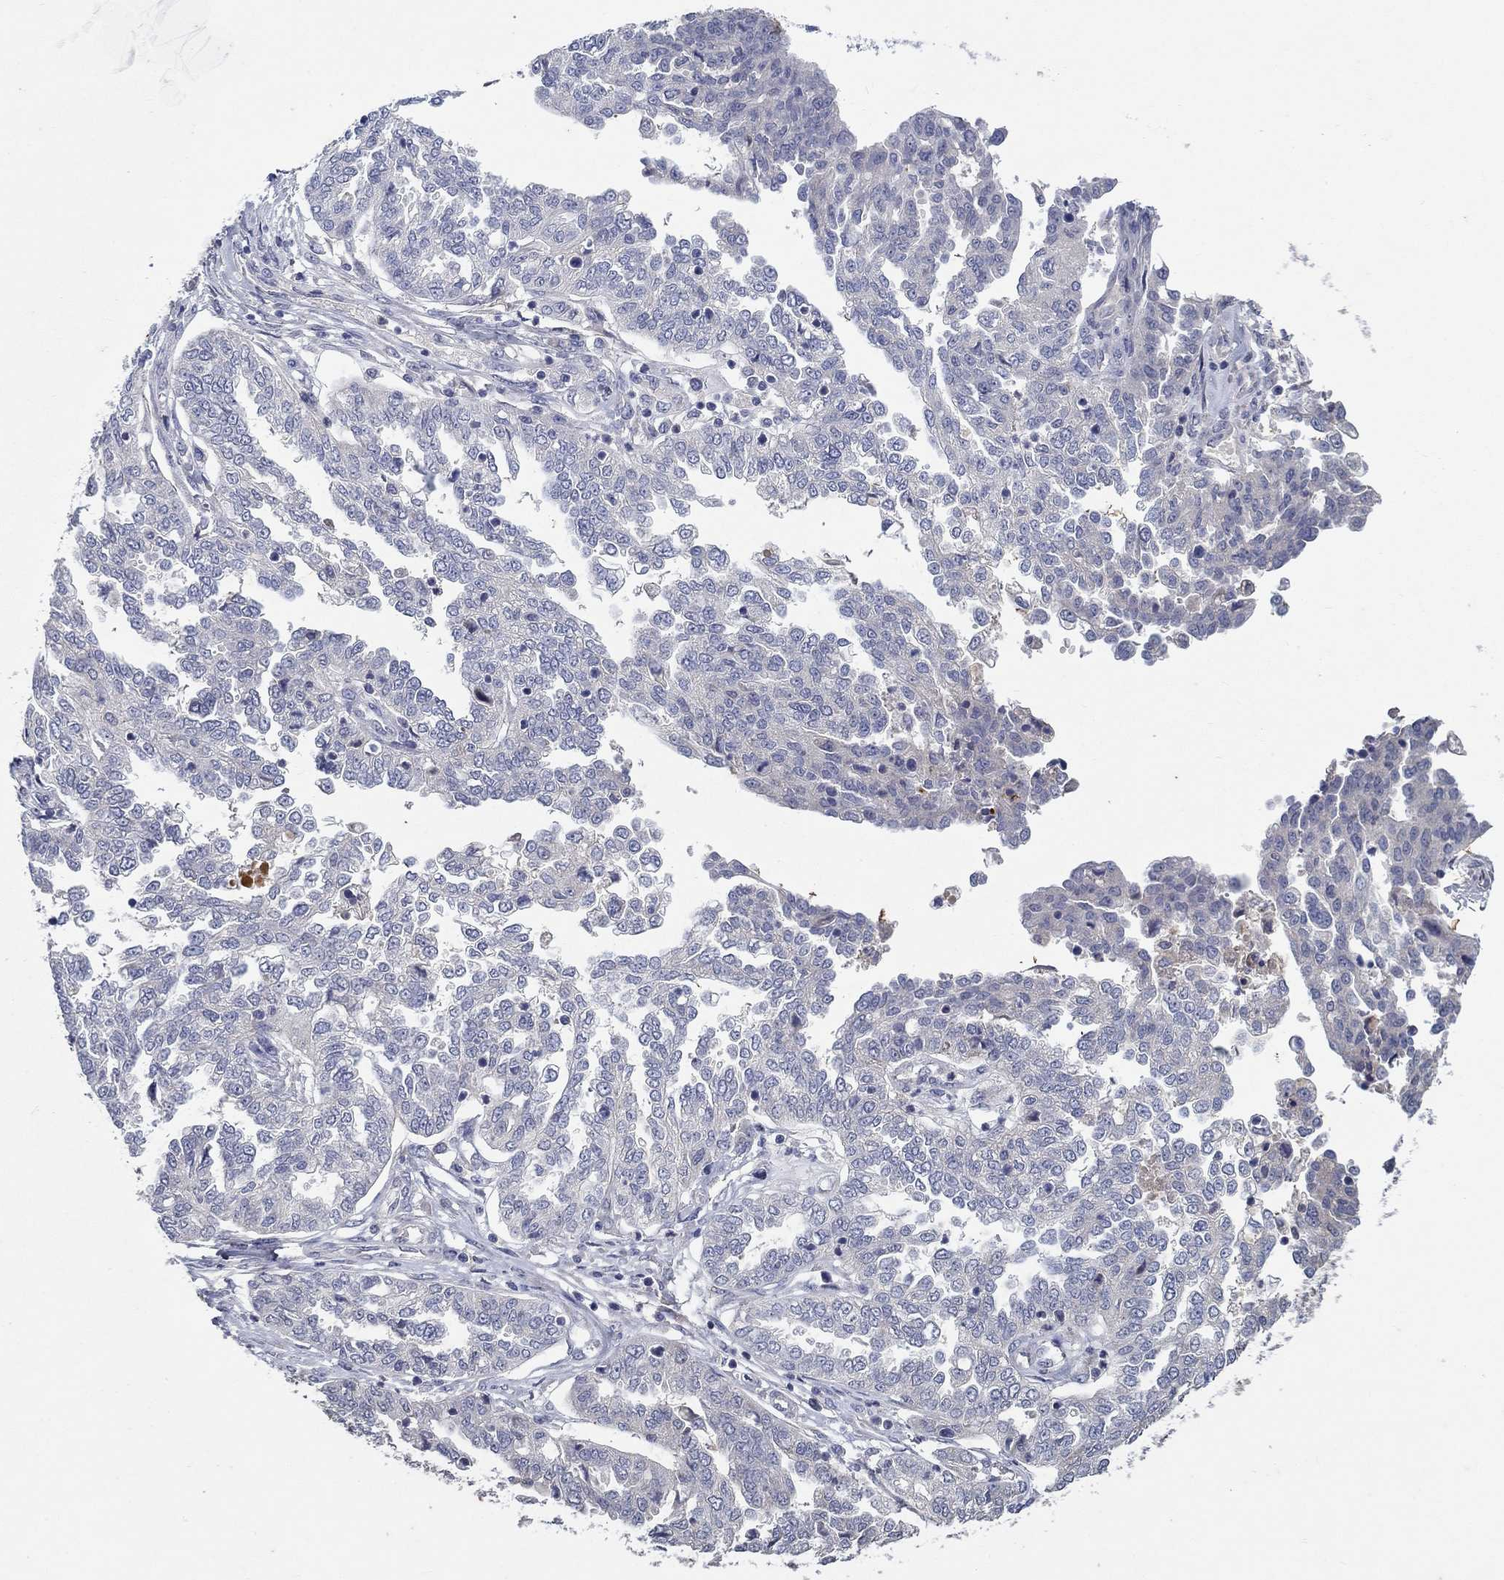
{"staining": {"intensity": "negative", "quantity": "none", "location": "none"}, "tissue": "ovarian cancer", "cell_type": "Tumor cells", "image_type": "cancer", "snomed": [{"axis": "morphology", "description": "Cystadenocarcinoma, serous, NOS"}, {"axis": "topography", "description": "Ovary"}], "caption": "The photomicrograph displays no staining of tumor cells in ovarian cancer.", "gene": "PROZ", "patient": {"sex": "female", "age": 67}}